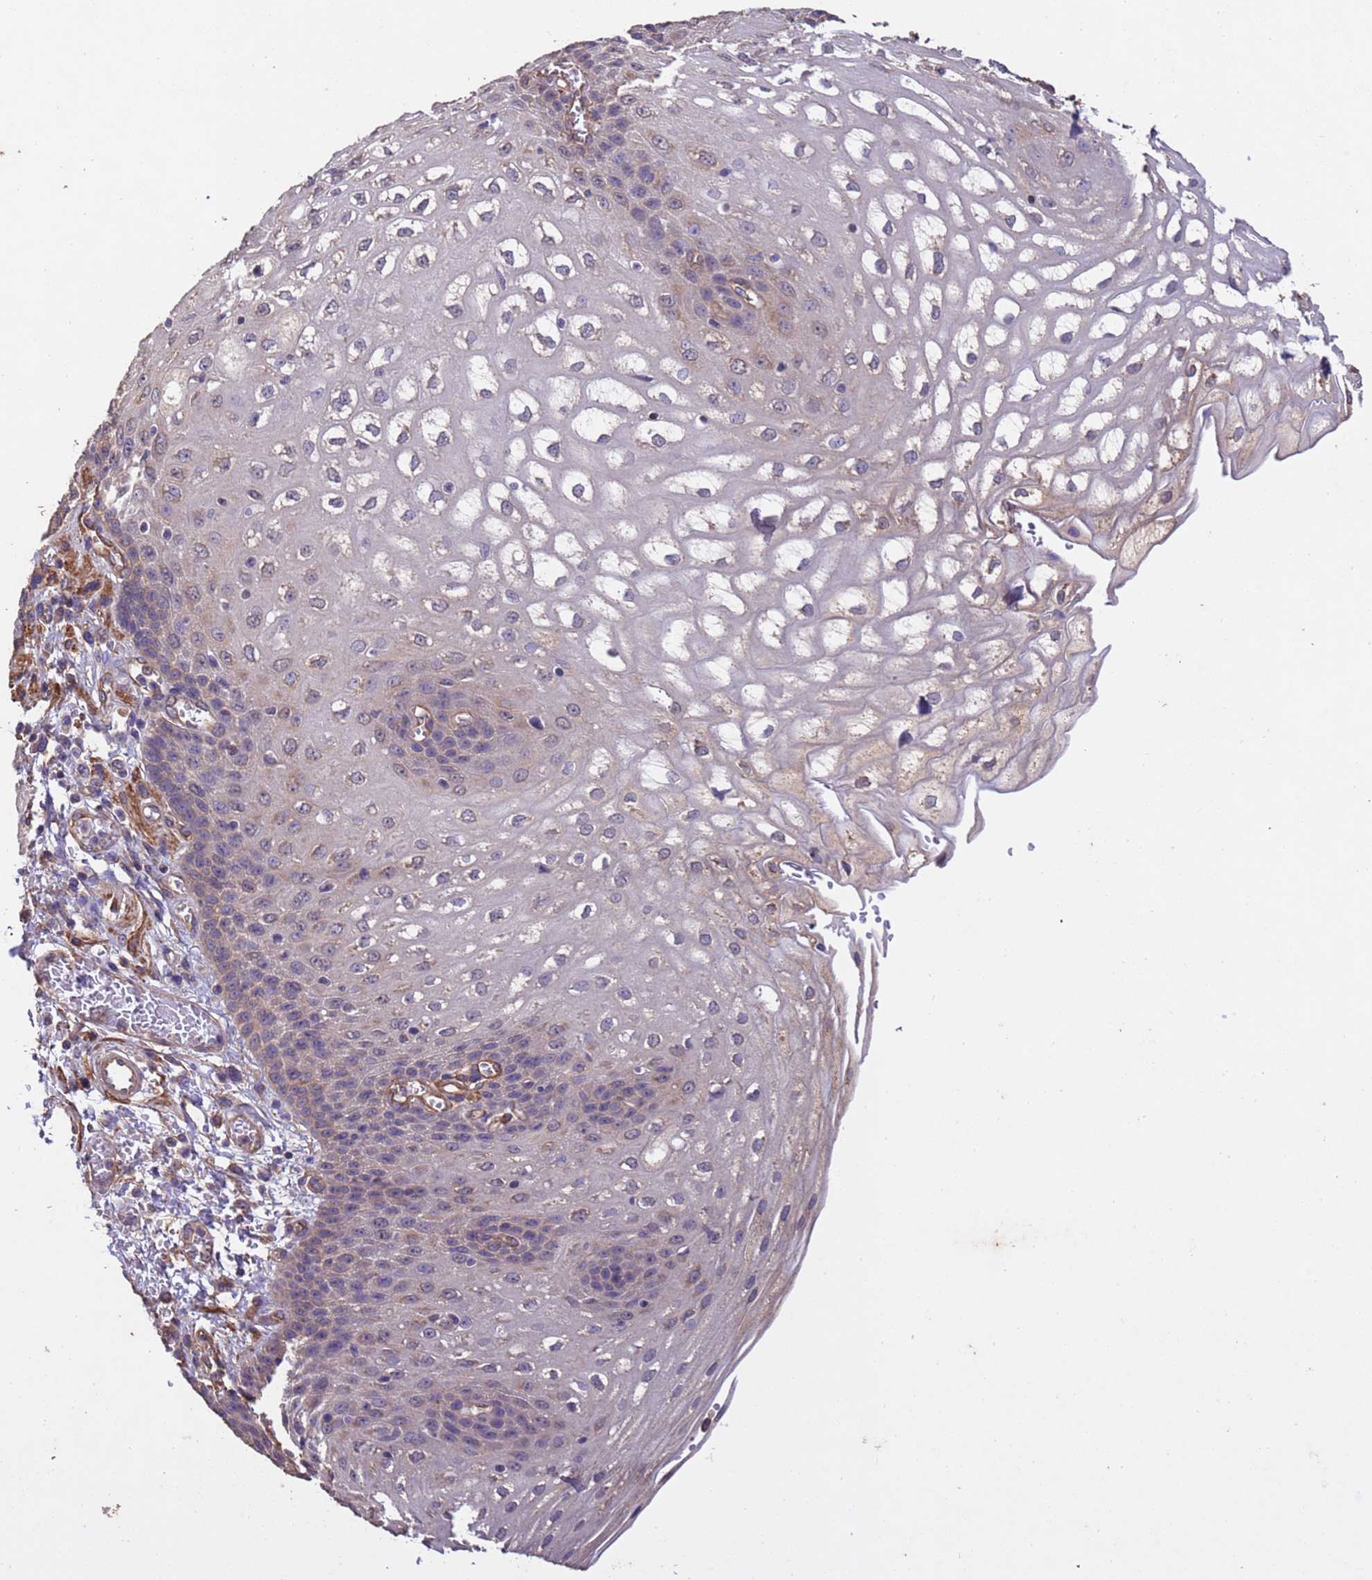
{"staining": {"intensity": "weak", "quantity": "<25%", "location": "cytoplasmic/membranous"}, "tissue": "esophagus", "cell_type": "Squamous epithelial cells", "image_type": "normal", "snomed": [{"axis": "morphology", "description": "Normal tissue, NOS"}, {"axis": "topography", "description": "Esophagus"}], "caption": "Squamous epithelial cells show no significant positivity in benign esophagus. (Stains: DAB (3,3'-diaminobenzidine) immunohistochemistry with hematoxylin counter stain, Microscopy: brightfield microscopy at high magnification).", "gene": "MTX3", "patient": {"sex": "male", "age": 81}}